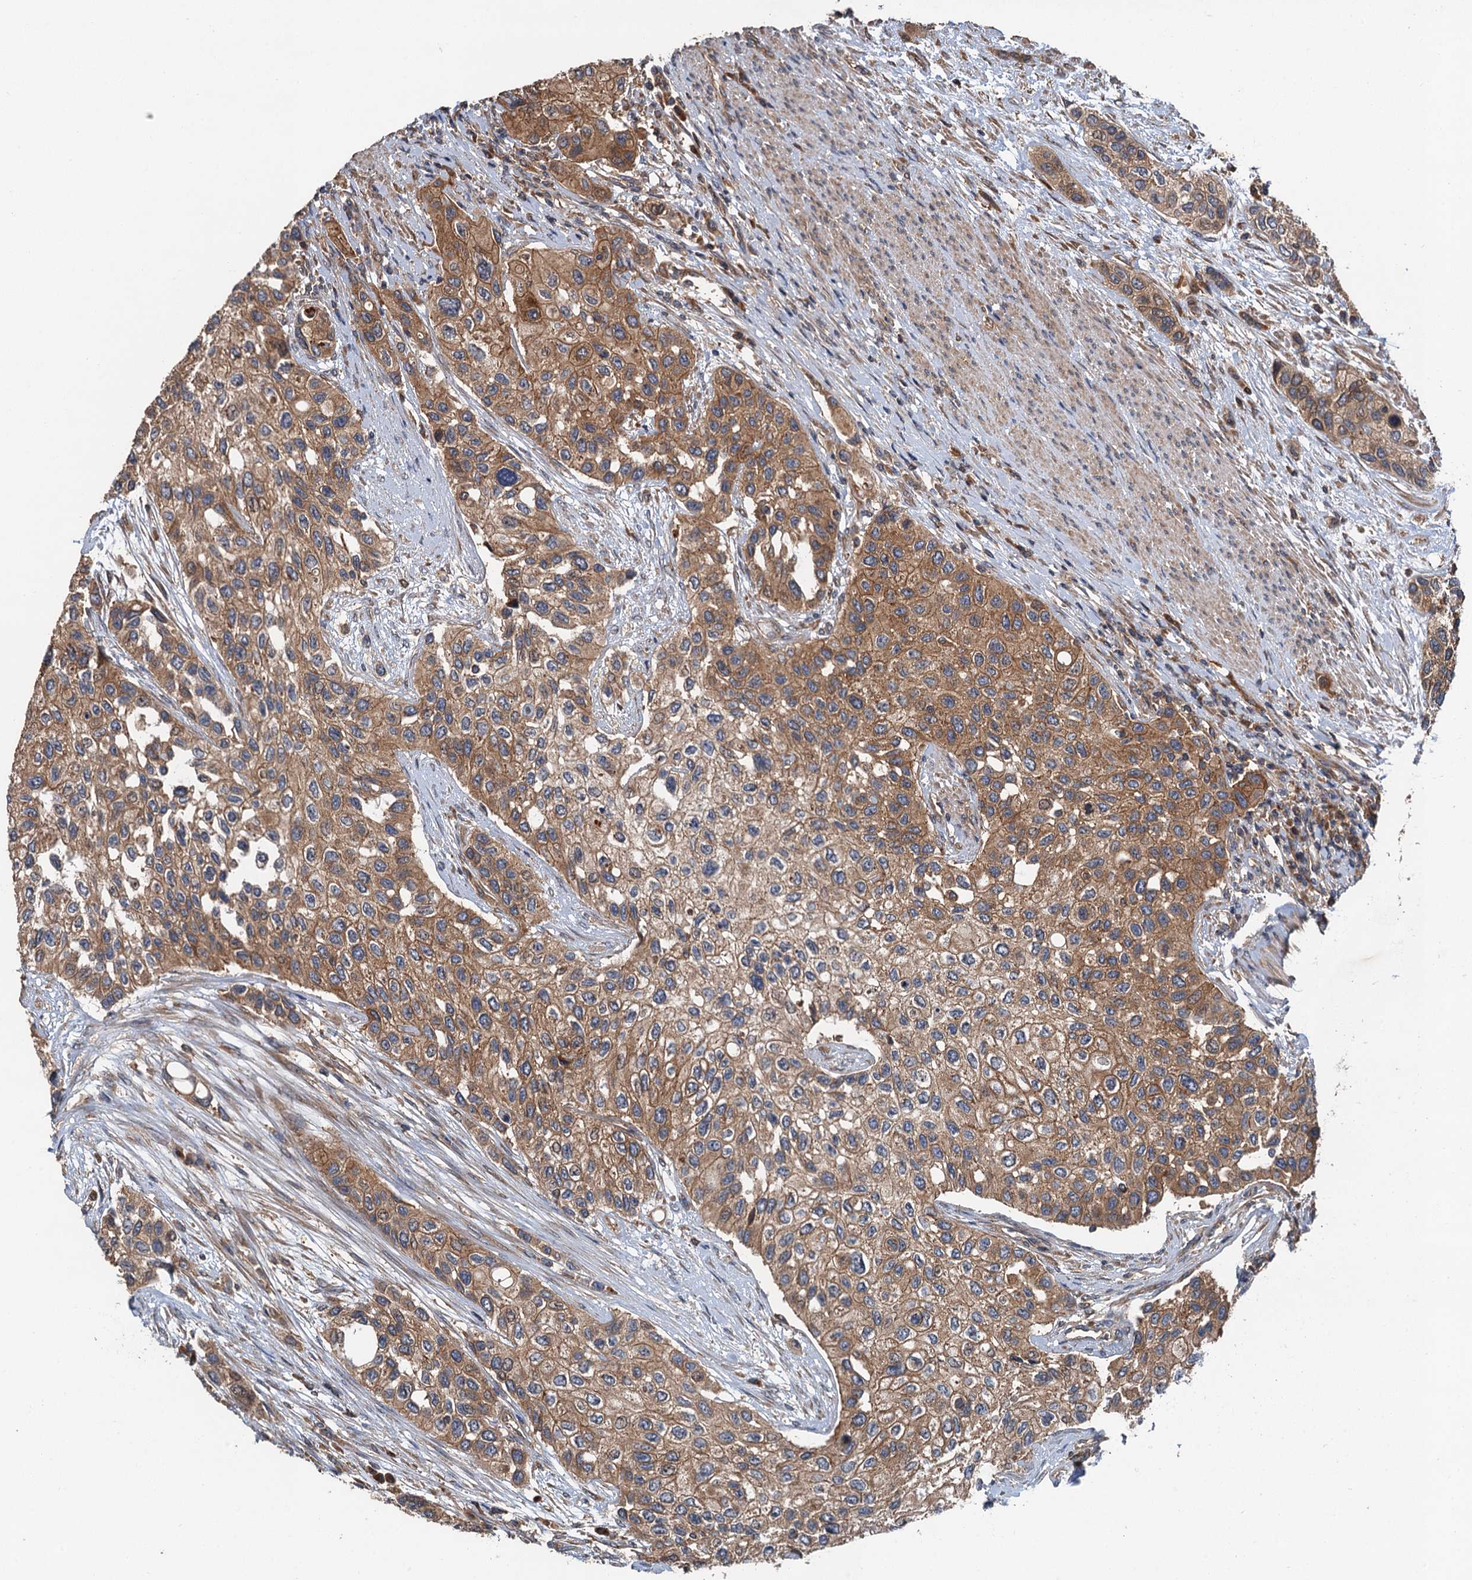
{"staining": {"intensity": "moderate", "quantity": ">75%", "location": "cytoplasmic/membranous"}, "tissue": "urothelial cancer", "cell_type": "Tumor cells", "image_type": "cancer", "snomed": [{"axis": "morphology", "description": "Normal tissue, NOS"}, {"axis": "morphology", "description": "Urothelial carcinoma, High grade"}, {"axis": "topography", "description": "Vascular tissue"}, {"axis": "topography", "description": "Urinary bladder"}], "caption": "This photomicrograph shows urothelial cancer stained with IHC to label a protein in brown. The cytoplasmic/membranous of tumor cells show moderate positivity for the protein. Nuclei are counter-stained blue.", "gene": "COG3", "patient": {"sex": "female", "age": 56}}